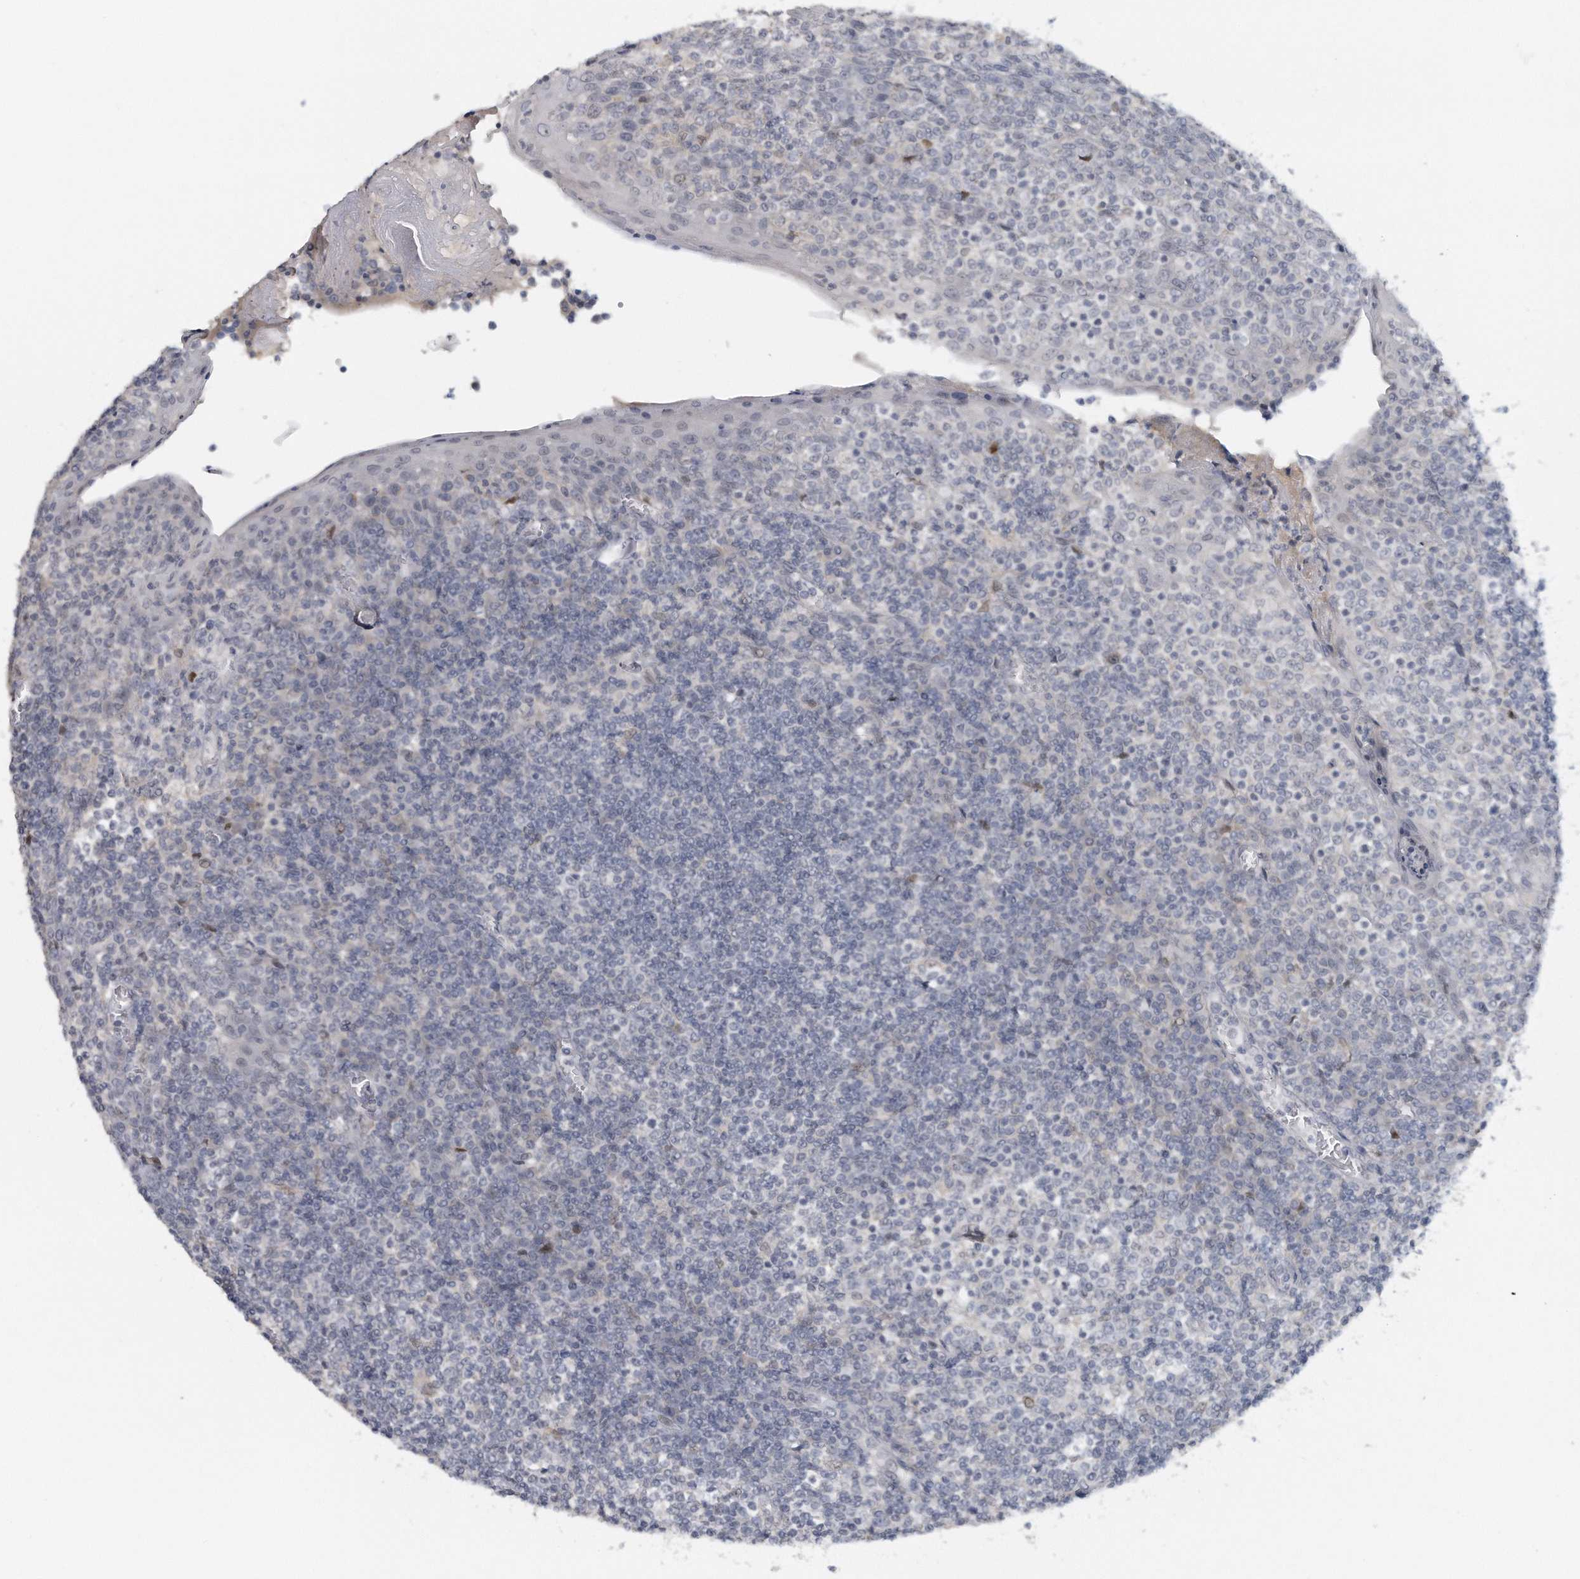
{"staining": {"intensity": "negative", "quantity": "none", "location": "none"}, "tissue": "tonsil", "cell_type": "Germinal center cells", "image_type": "normal", "snomed": [{"axis": "morphology", "description": "Normal tissue, NOS"}, {"axis": "topography", "description": "Tonsil"}], "caption": "A high-resolution image shows immunohistochemistry (IHC) staining of unremarkable tonsil, which demonstrates no significant staining in germinal center cells.", "gene": "DDX43", "patient": {"sex": "female", "age": 19}}